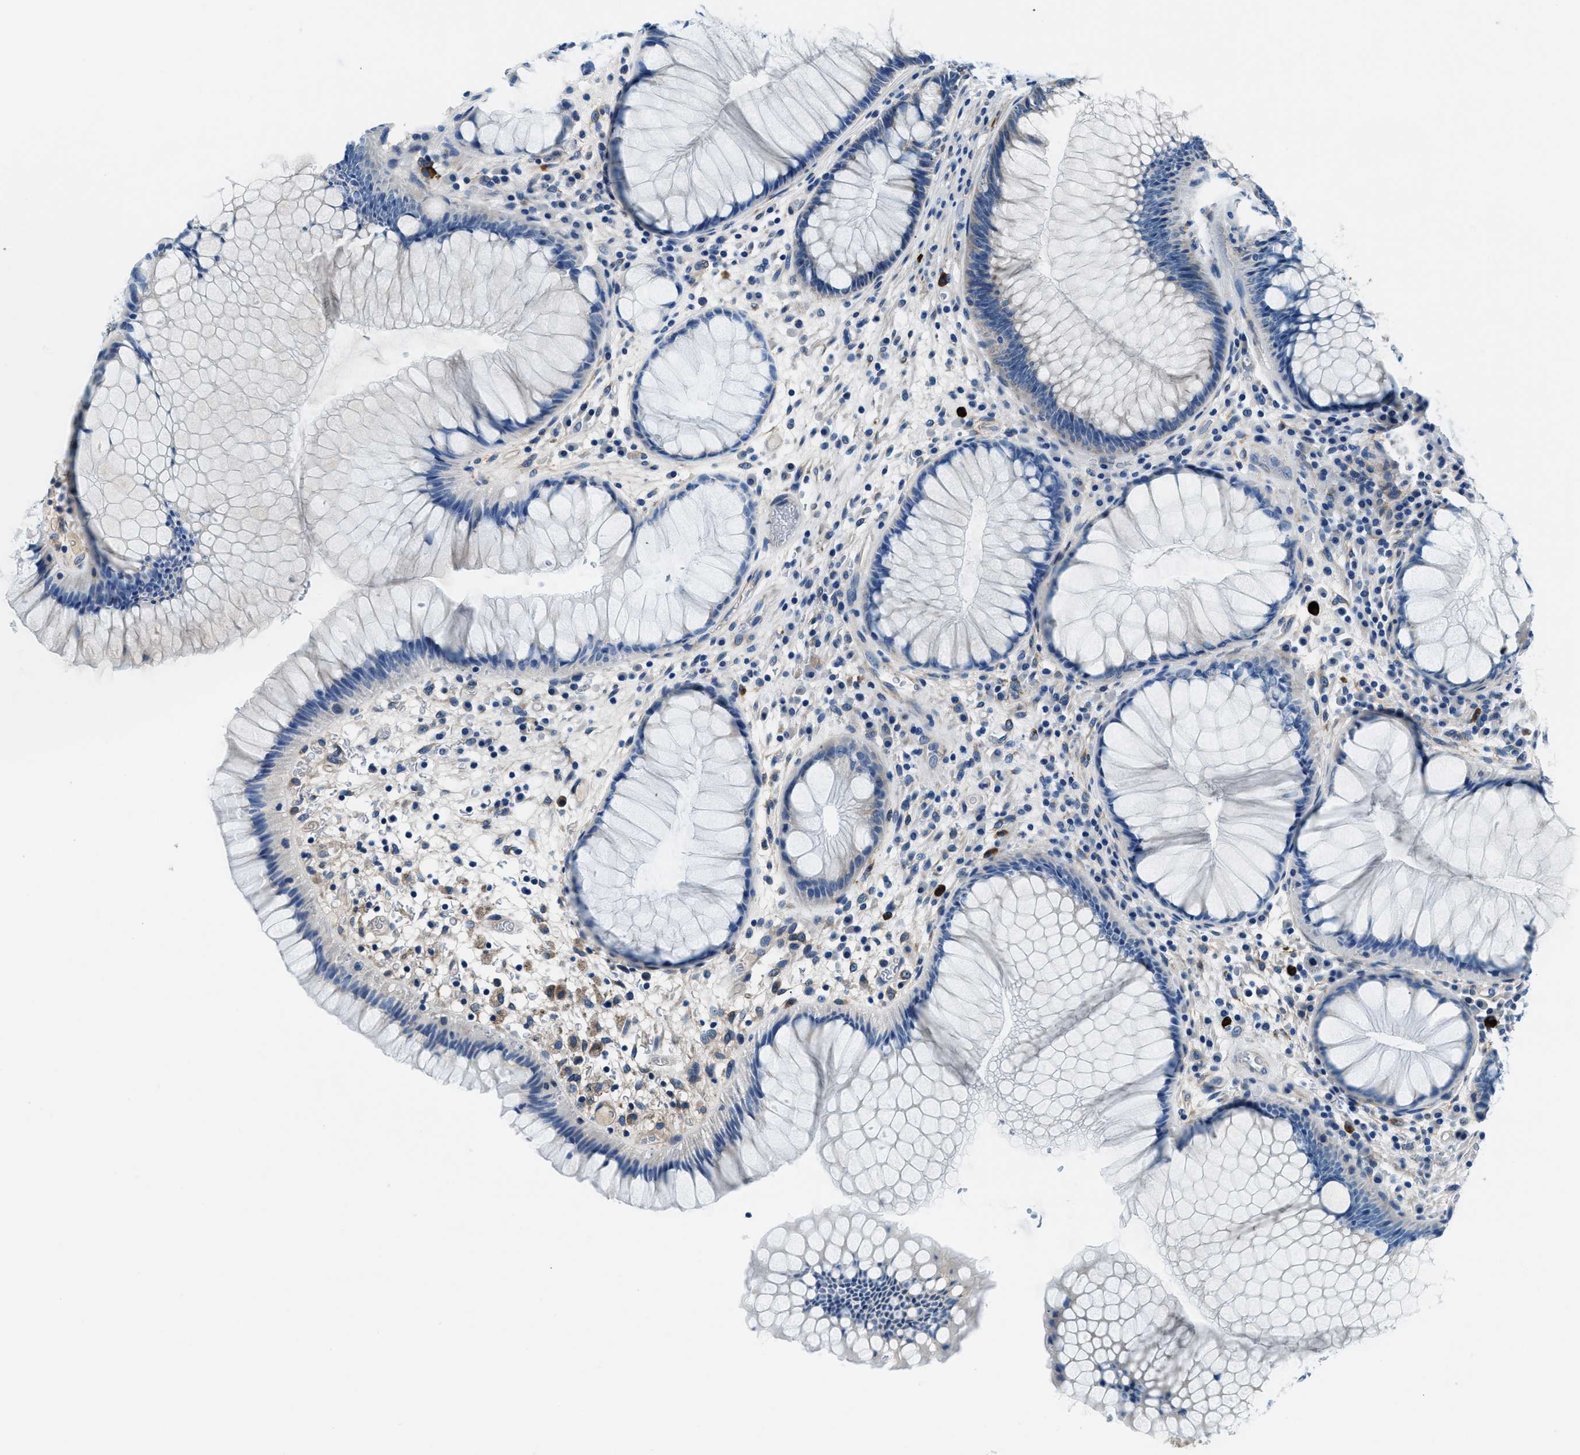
{"staining": {"intensity": "weak", "quantity": "<25%", "location": "cytoplasmic/membranous"}, "tissue": "rectum", "cell_type": "Glandular cells", "image_type": "normal", "snomed": [{"axis": "morphology", "description": "Normal tissue, NOS"}, {"axis": "topography", "description": "Rectum"}], "caption": "The micrograph displays no significant staining in glandular cells of rectum.", "gene": "PRTFDC1", "patient": {"sex": "male", "age": 51}}